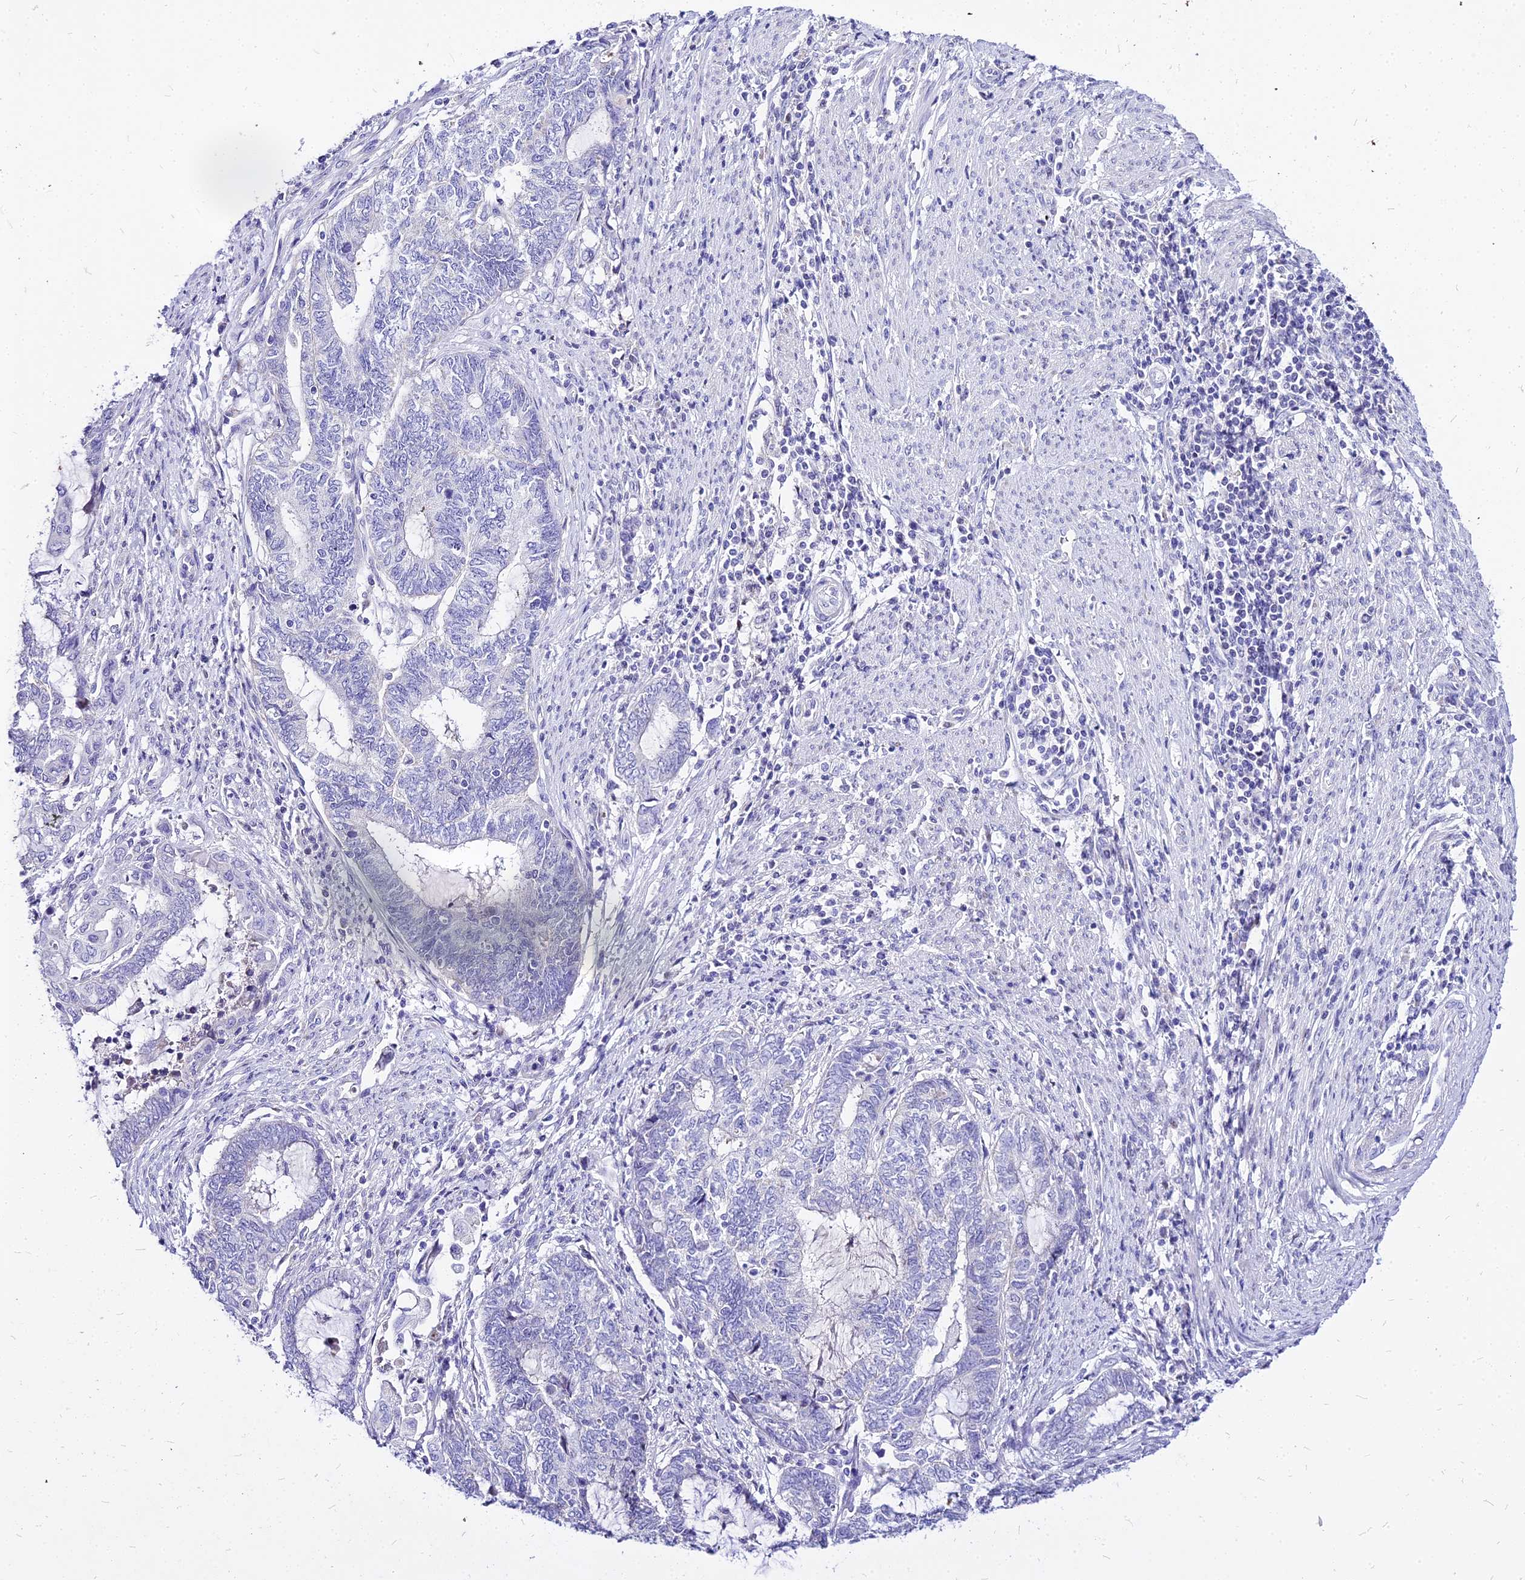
{"staining": {"intensity": "negative", "quantity": "none", "location": "none"}, "tissue": "endometrial cancer", "cell_type": "Tumor cells", "image_type": "cancer", "snomed": [{"axis": "morphology", "description": "Adenocarcinoma, NOS"}, {"axis": "topography", "description": "Uterus"}, {"axis": "topography", "description": "Endometrium"}], "caption": "Immunohistochemistry histopathology image of human adenocarcinoma (endometrial) stained for a protein (brown), which demonstrates no expression in tumor cells. (DAB (3,3'-diaminobenzidine) immunohistochemistry (IHC) visualized using brightfield microscopy, high magnification).", "gene": "CARD18", "patient": {"sex": "female", "age": 70}}